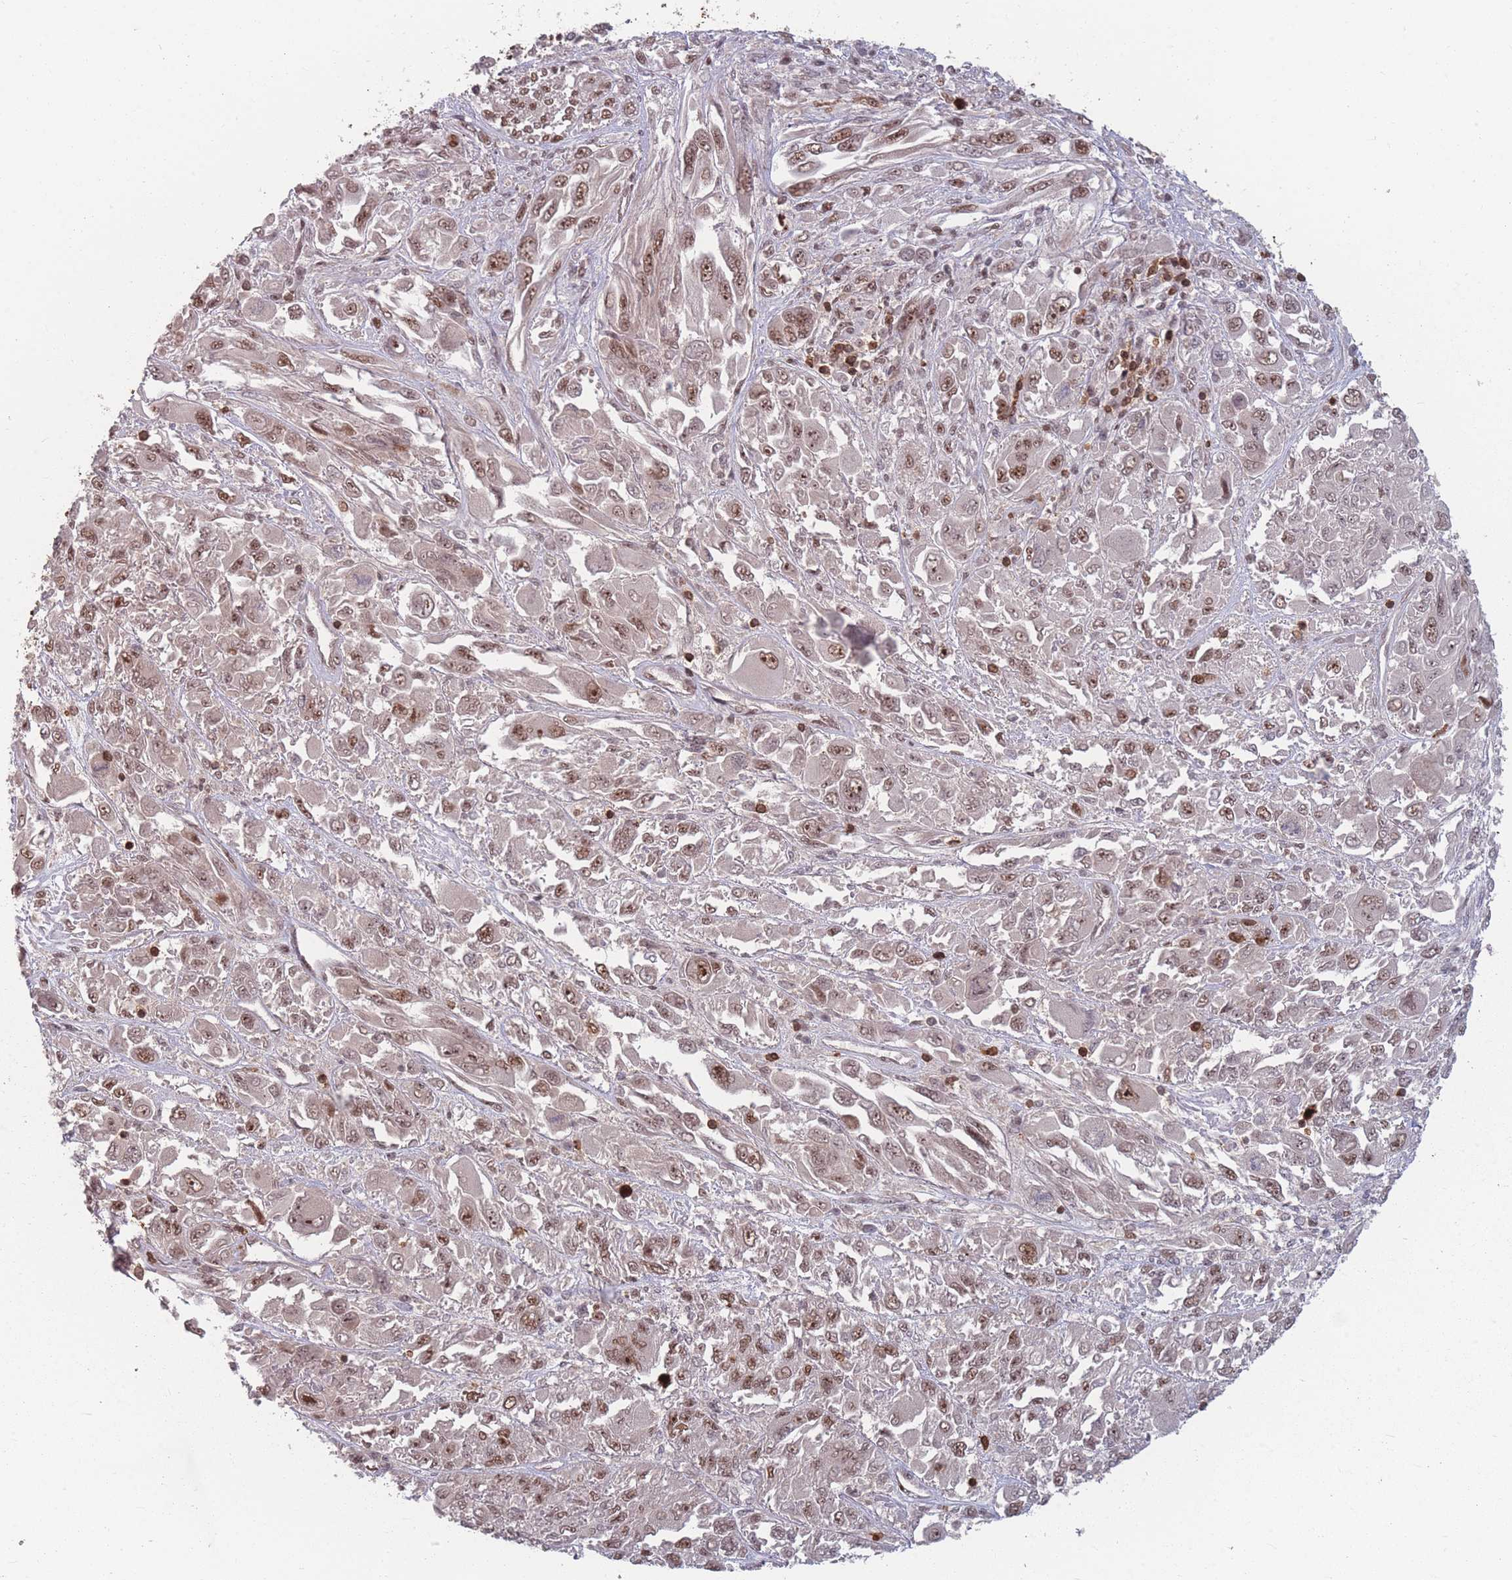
{"staining": {"intensity": "moderate", "quantity": ">75%", "location": "nuclear"}, "tissue": "melanoma", "cell_type": "Tumor cells", "image_type": "cancer", "snomed": [{"axis": "morphology", "description": "Malignant melanoma, NOS"}, {"axis": "topography", "description": "Skin"}], "caption": "IHC micrograph of melanoma stained for a protein (brown), which exhibits medium levels of moderate nuclear staining in approximately >75% of tumor cells.", "gene": "WDR55", "patient": {"sex": "female", "age": 91}}